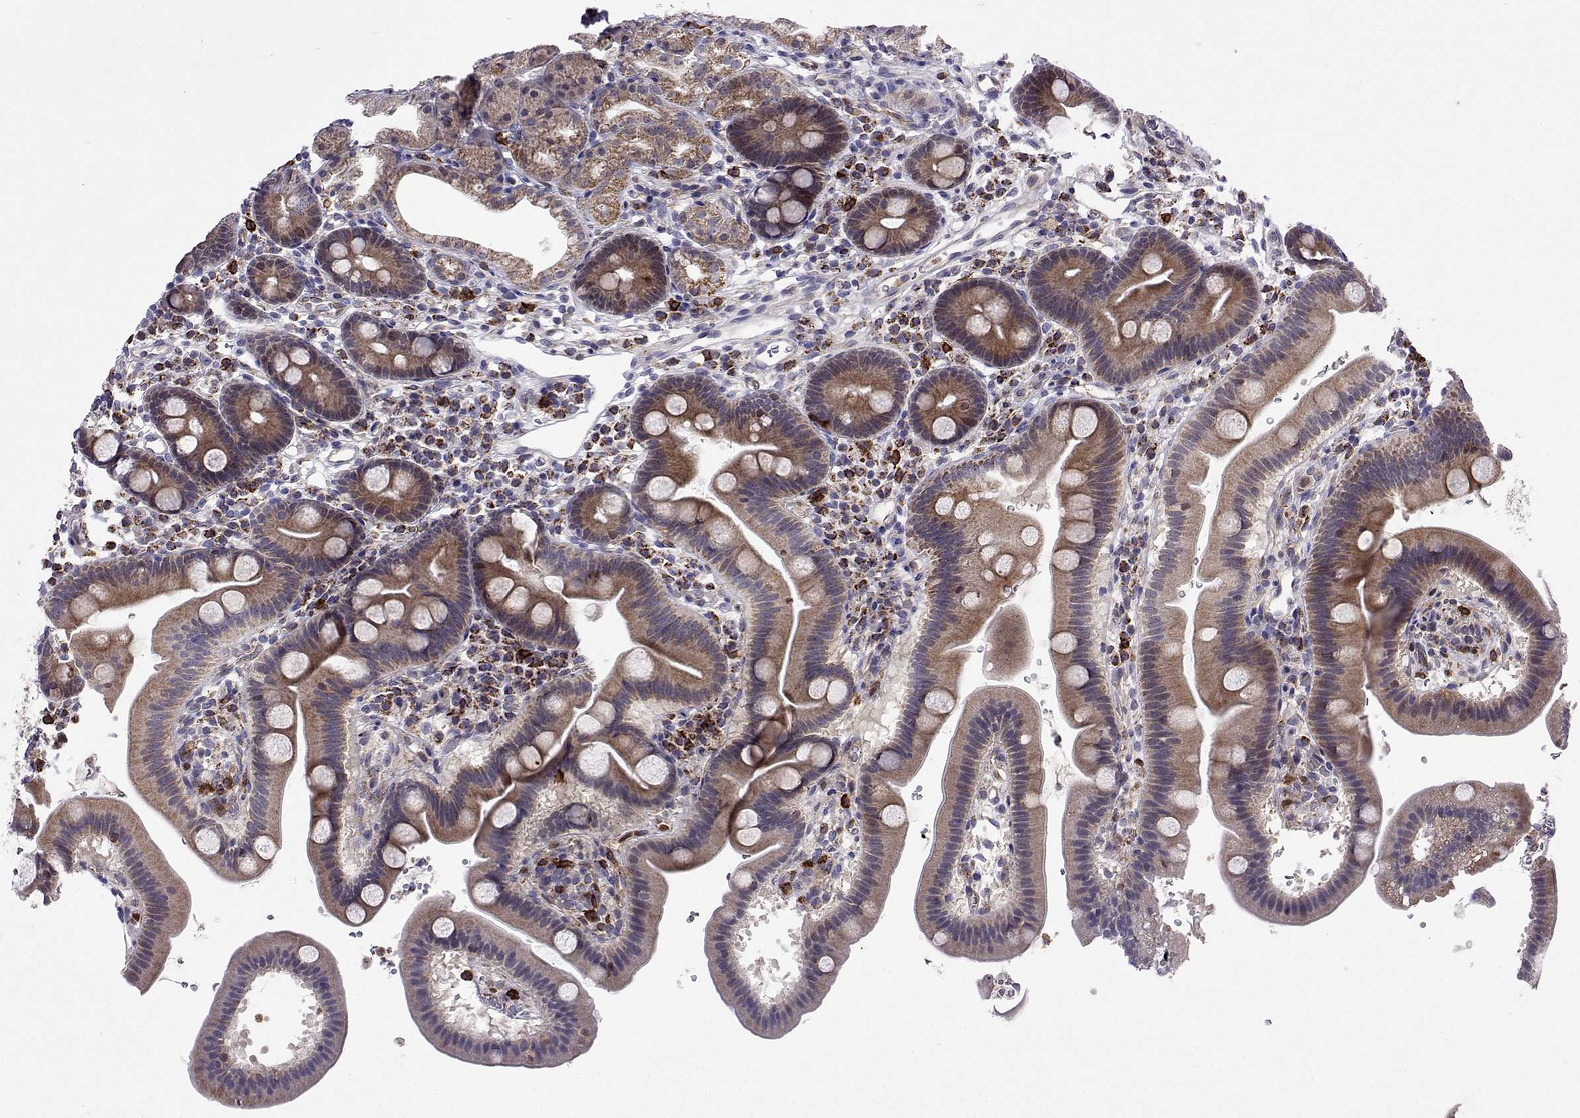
{"staining": {"intensity": "moderate", "quantity": "25%-75%", "location": "cytoplasmic/membranous"}, "tissue": "duodenum", "cell_type": "Glandular cells", "image_type": "normal", "snomed": [{"axis": "morphology", "description": "Normal tissue, NOS"}, {"axis": "topography", "description": "Duodenum"}], "caption": "Brown immunohistochemical staining in benign human duodenum displays moderate cytoplasmic/membranous positivity in approximately 25%-75% of glandular cells.", "gene": "DHTKD1", "patient": {"sex": "male", "age": 59}}